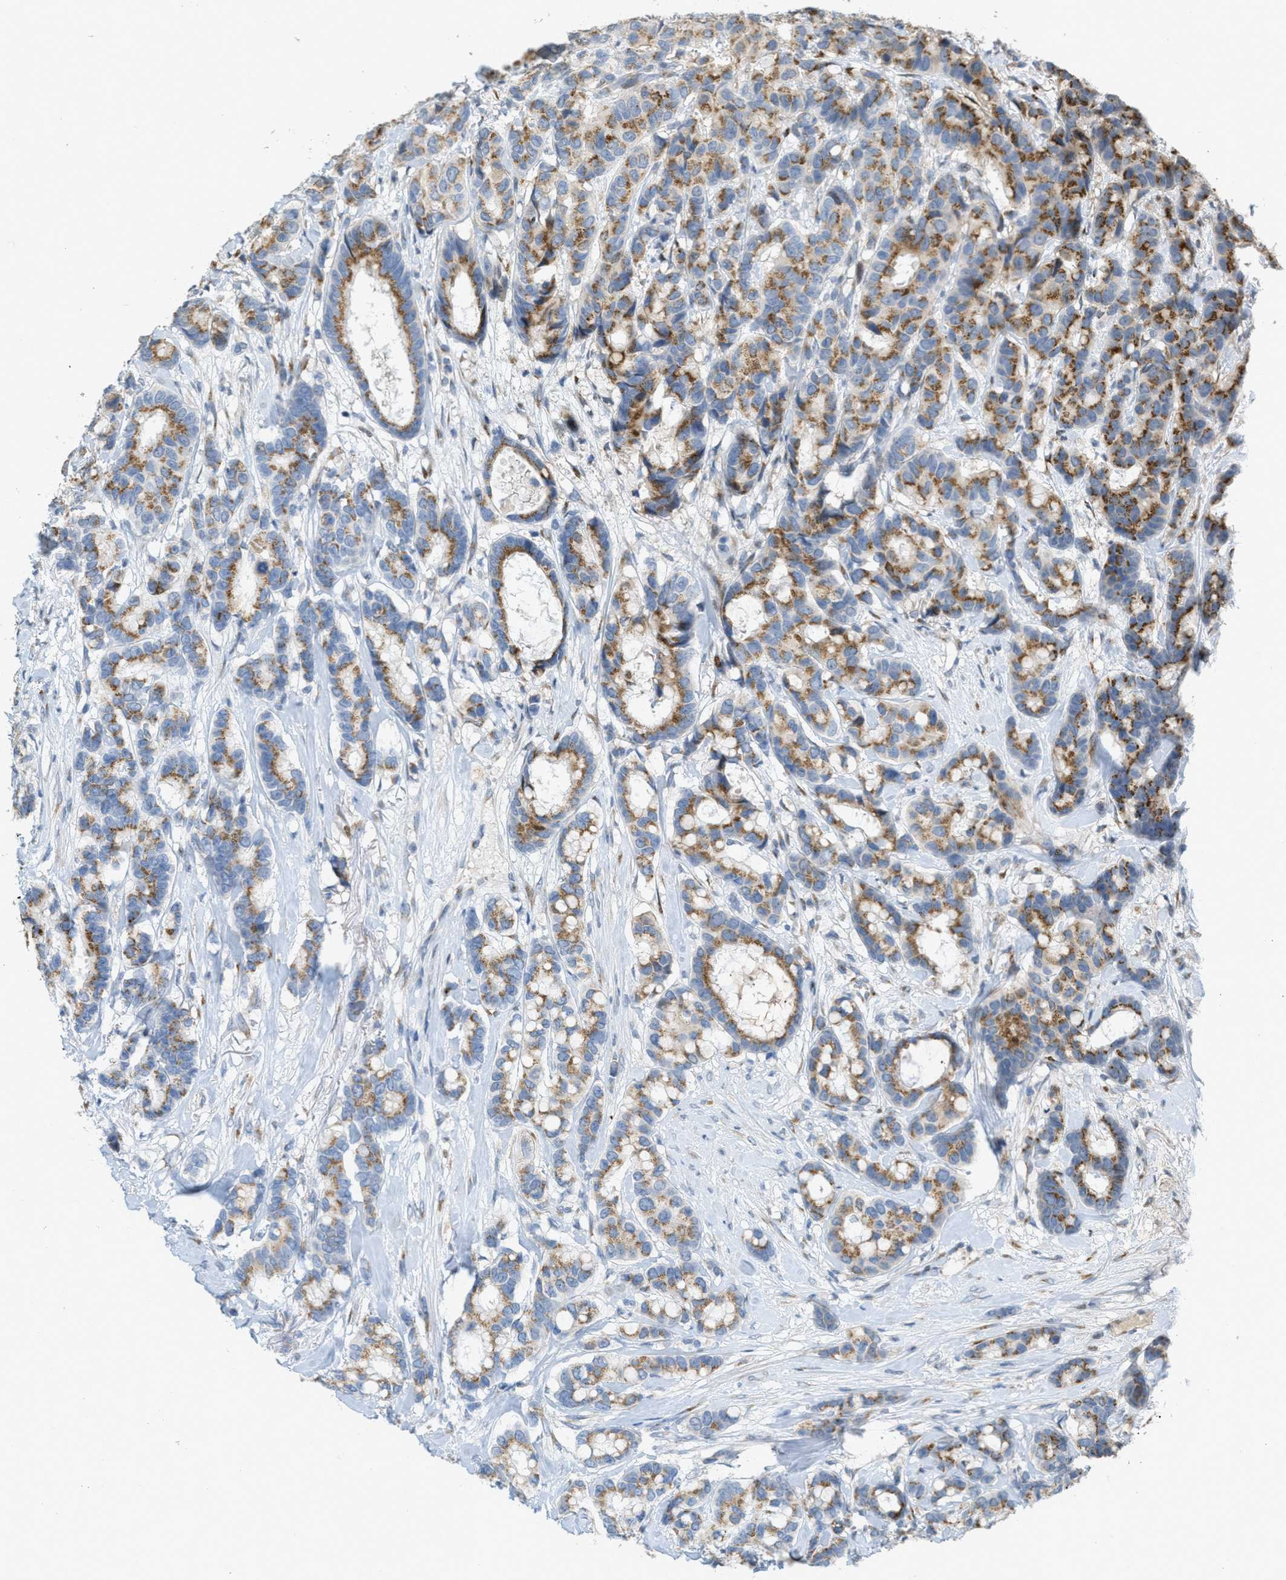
{"staining": {"intensity": "moderate", "quantity": ">75%", "location": "cytoplasmic/membranous"}, "tissue": "breast cancer", "cell_type": "Tumor cells", "image_type": "cancer", "snomed": [{"axis": "morphology", "description": "Duct carcinoma"}, {"axis": "topography", "description": "Breast"}], "caption": "Human breast cancer stained with a brown dye shows moderate cytoplasmic/membranous positive staining in about >75% of tumor cells.", "gene": "ZFPL1", "patient": {"sex": "female", "age": 87}}